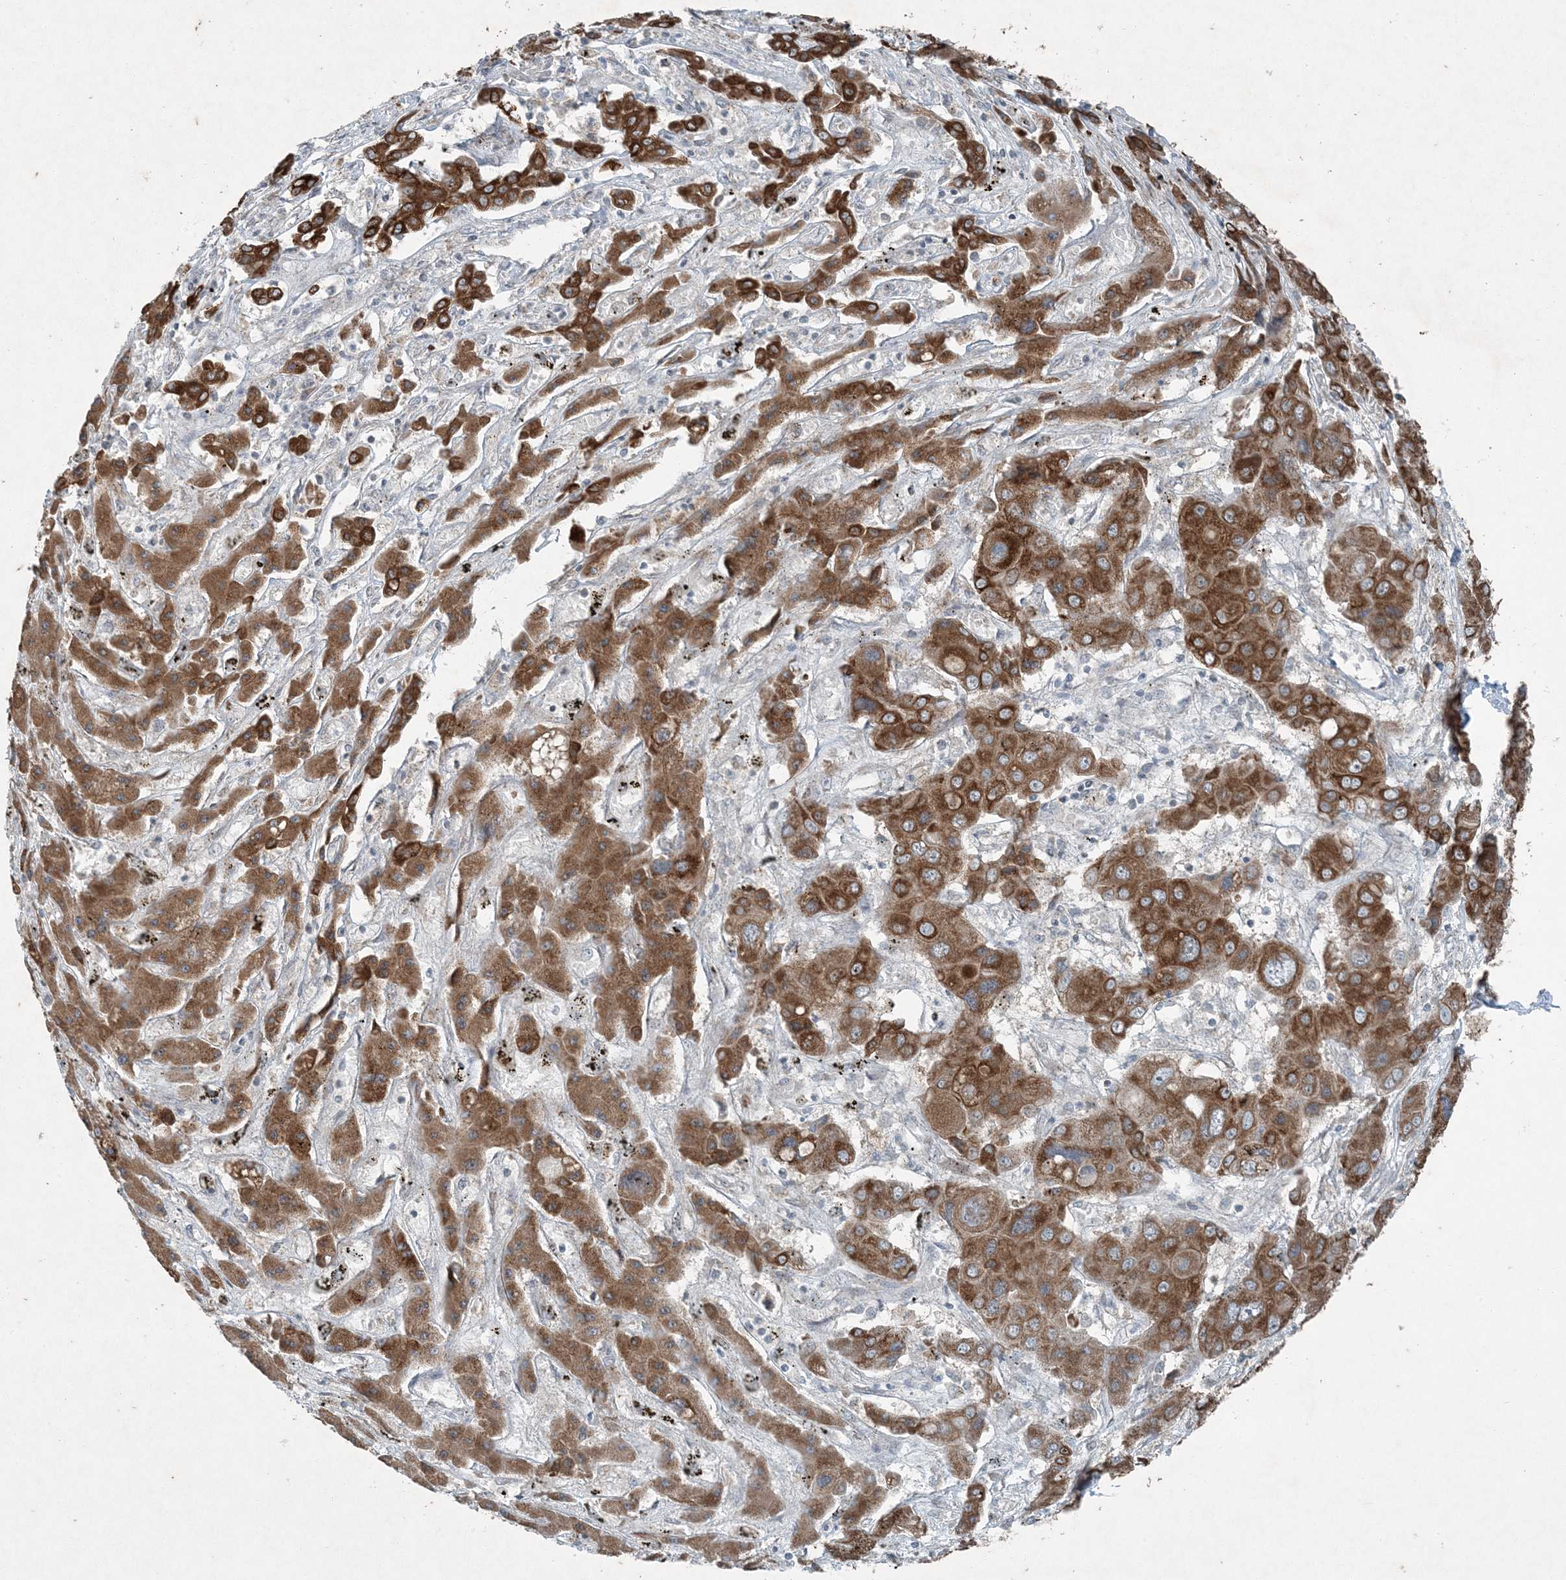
{"staining": {"intensity": "strong", "quantity": ">75%", "location": "cytoplasmic/membranous"}, "tissue": "liver cancer", "cell_type": "Tumor cells", "image_type": "cancer", "snomed": [{"axis": "morphology", "description": "Cholangiocarcinoma"}, {"axis": "topography", "description": "Liver"}], "caption": "Cholangiocarcinoma (liver) stained with DAB IHC reveals high levels of strong cytoplasmic/membranous expression in about >75% of tumor cells.", "gene": "PC", "patient": {"sex": "male", "age": 67}}